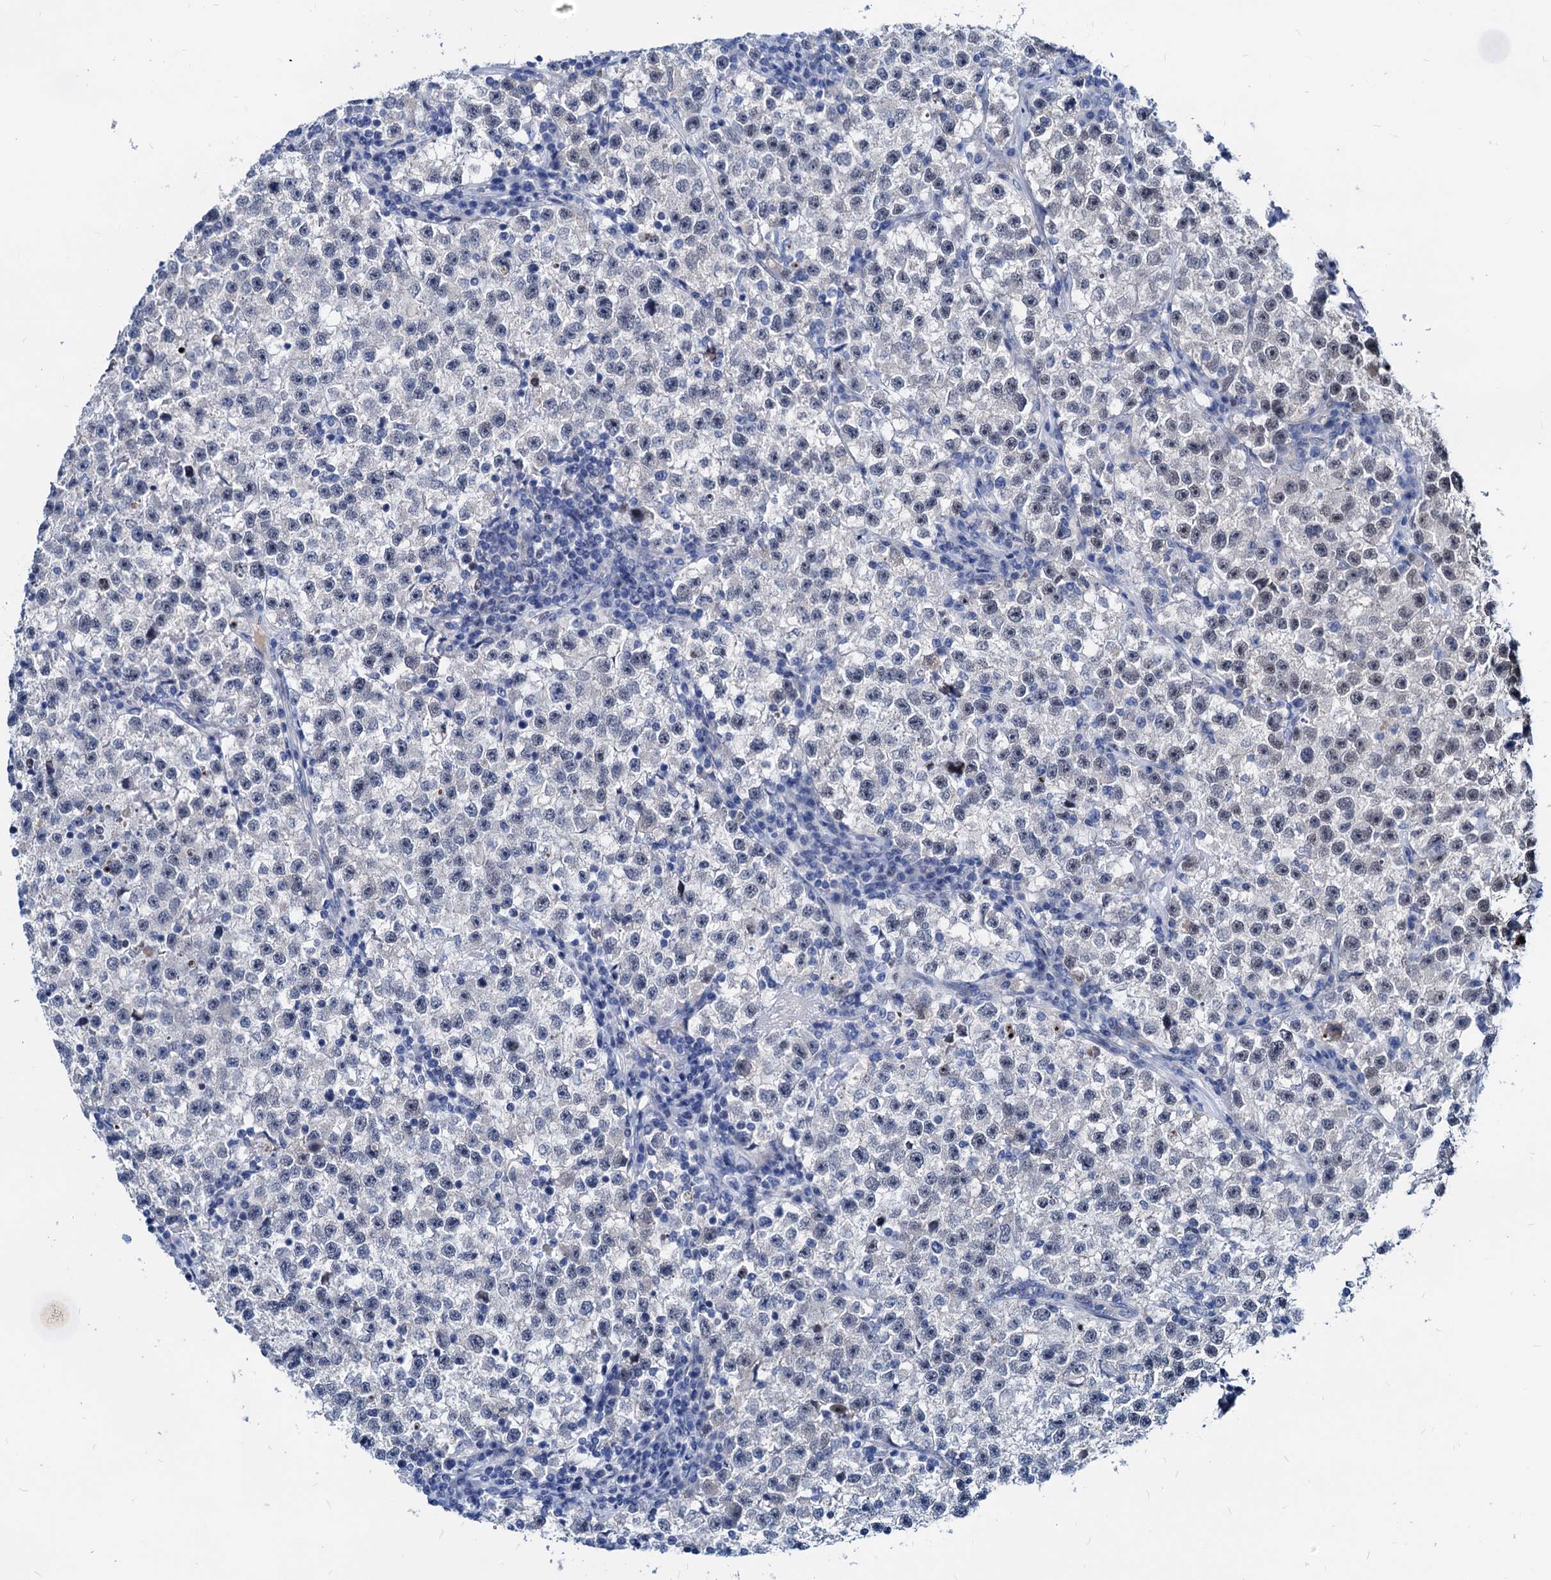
{"staining": {"intensity": "negative", "quantity": "none", "location": "none"}, "tissue": "testis cancer", "cell_type": "Tumor cells", "image_type": "cancer", "snomed": [{"axis": "morphology", "description": "Seminoma, NOS"}, {"axis": "topography", "description": "Testis"}], "caption": "Immunohistochemistry of testis cancer displays no positivity in tumor cells.", "gene": "HSF2", "patient": {"sex": "male", "age": 22}}